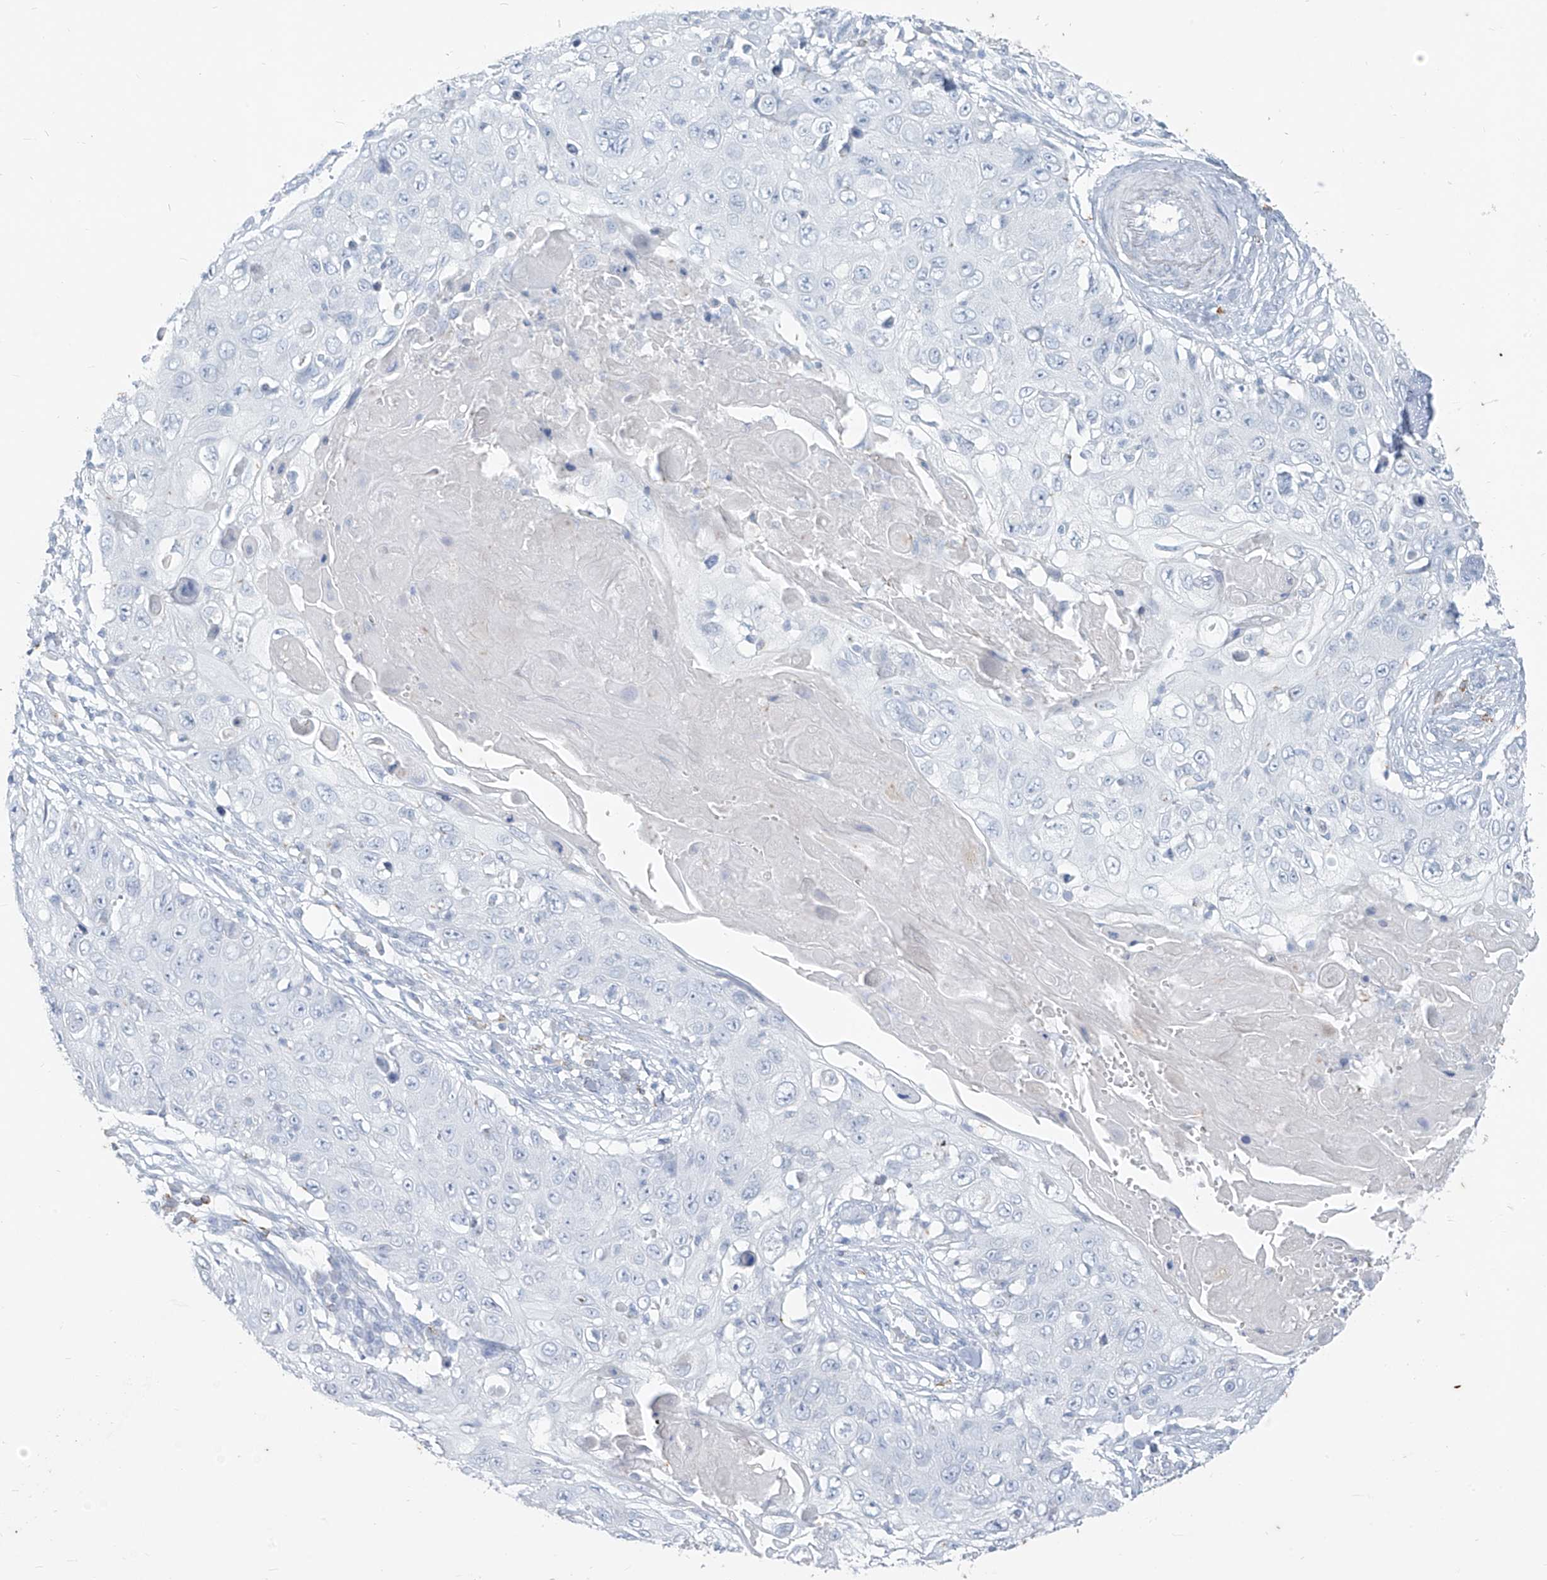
{"staining": {"intensity": "negative", "quantity": "none", "location": "none"}, "tissue": "skin cancer", "cell_type": "Tumor cells", "image_type": "cancer", "snomed": [{"axis": "morphology", "description": "Squamous cell carcinoma, NOS"}, {"axis": "topography", "description": "Skin"}], "caption": "Photomicrograph shows no protein positivity in tumor cells of squamous cell carcinoma (skin) tissue.", "gene": "CX3CR1", "patient": {"sex": "male", "age": 86}}